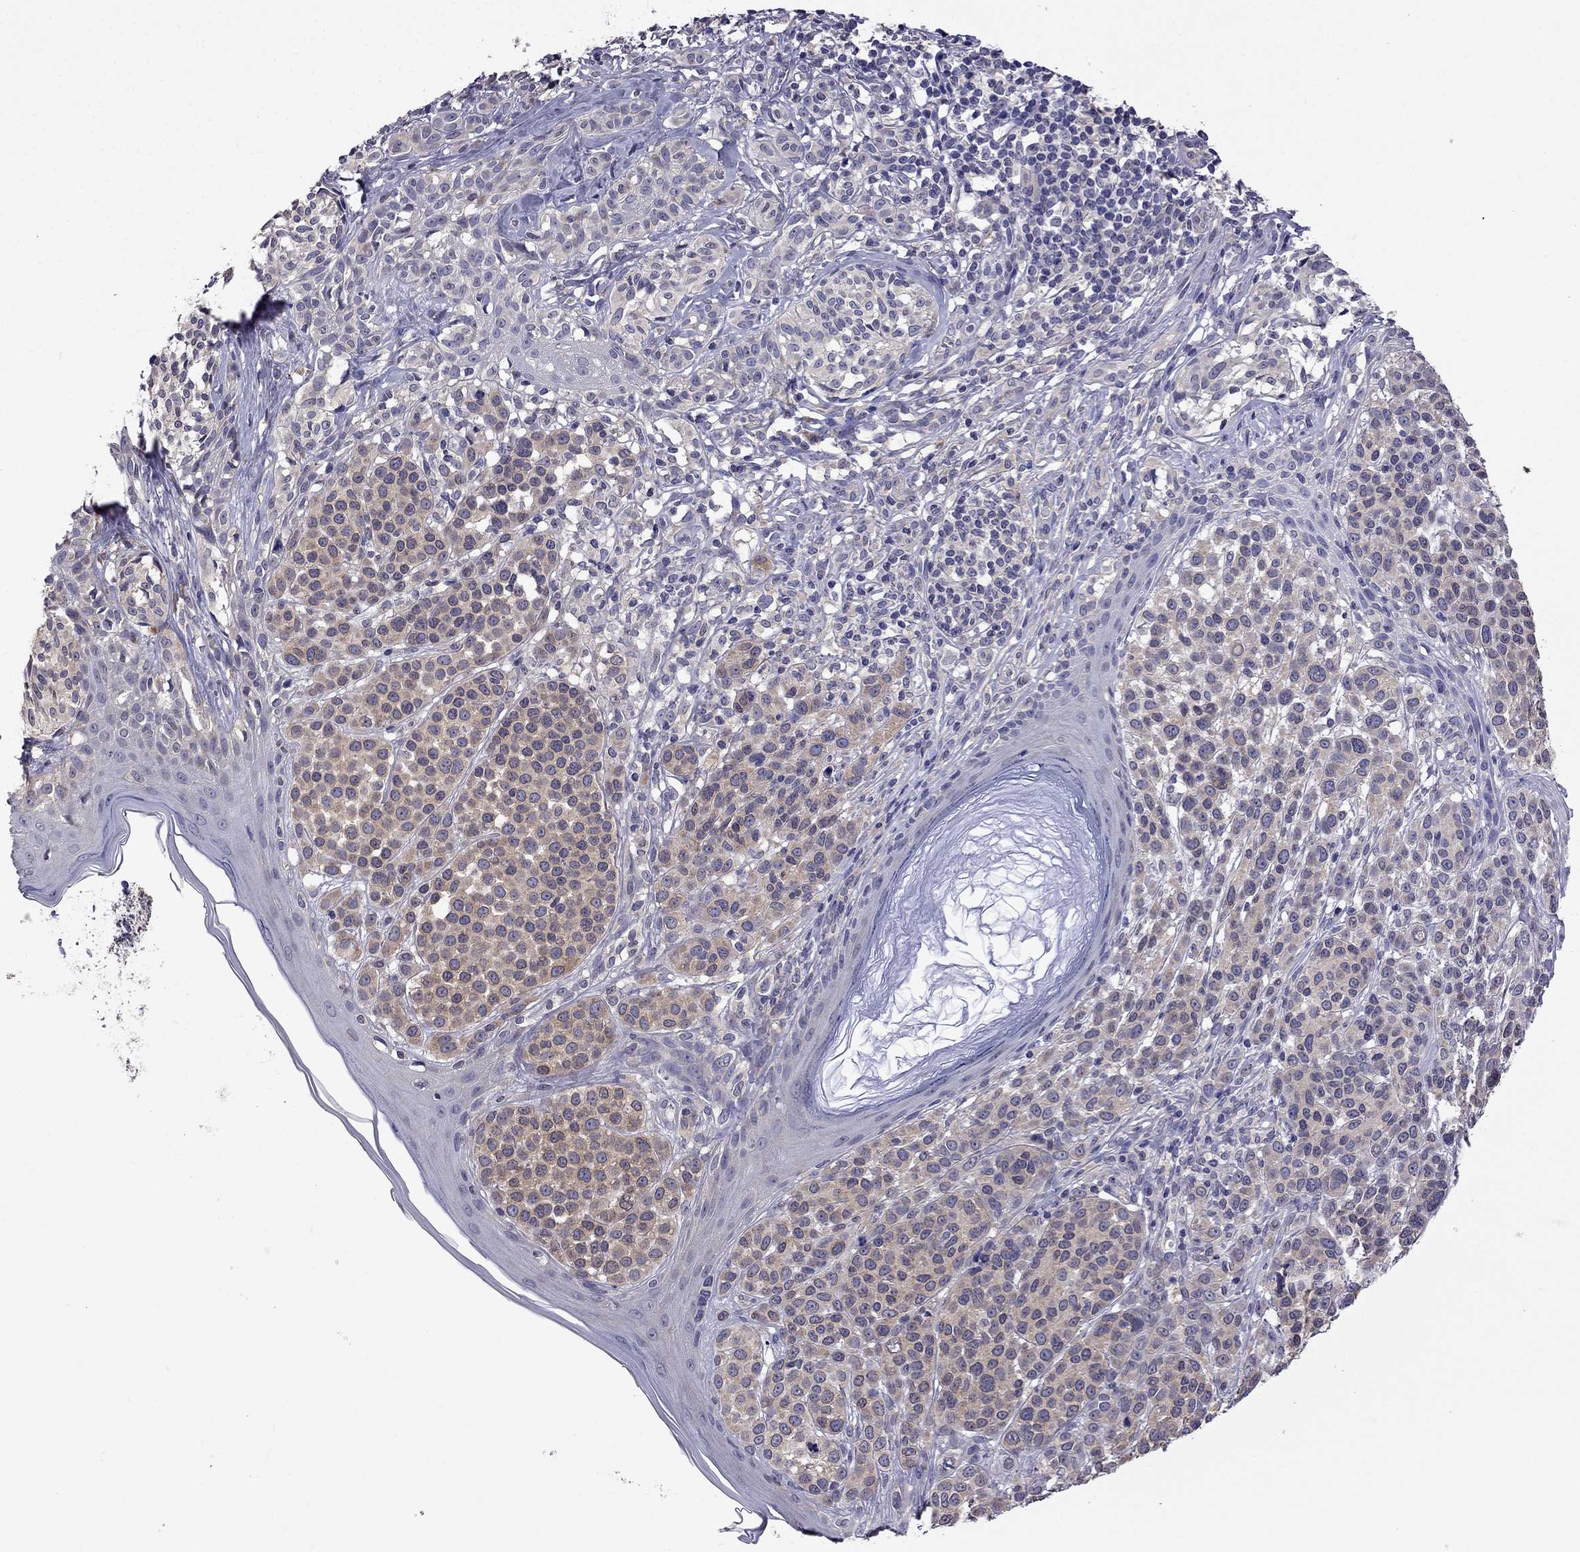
{"staining": {"intensity": "moderate", "quantity": "<25%", "location": "cytoplasmic/membranous"}, "tissue": "melanoma", "cell_type": "Tumor cells", "image_type": "cancer", "snomed": [{"axis": "morphology", "description": "Malignant melanoma, NOS"}, {"axis": "topography", "description": "Skin"}], "caption": "The micrograph shows staining of malignant melanoma, revealing moderate cytoplasmic/membranous protein expression (brown color) within tumor cells.", "gene": "SCNN1D", "patient": {"sex": "male", "age": 79}}